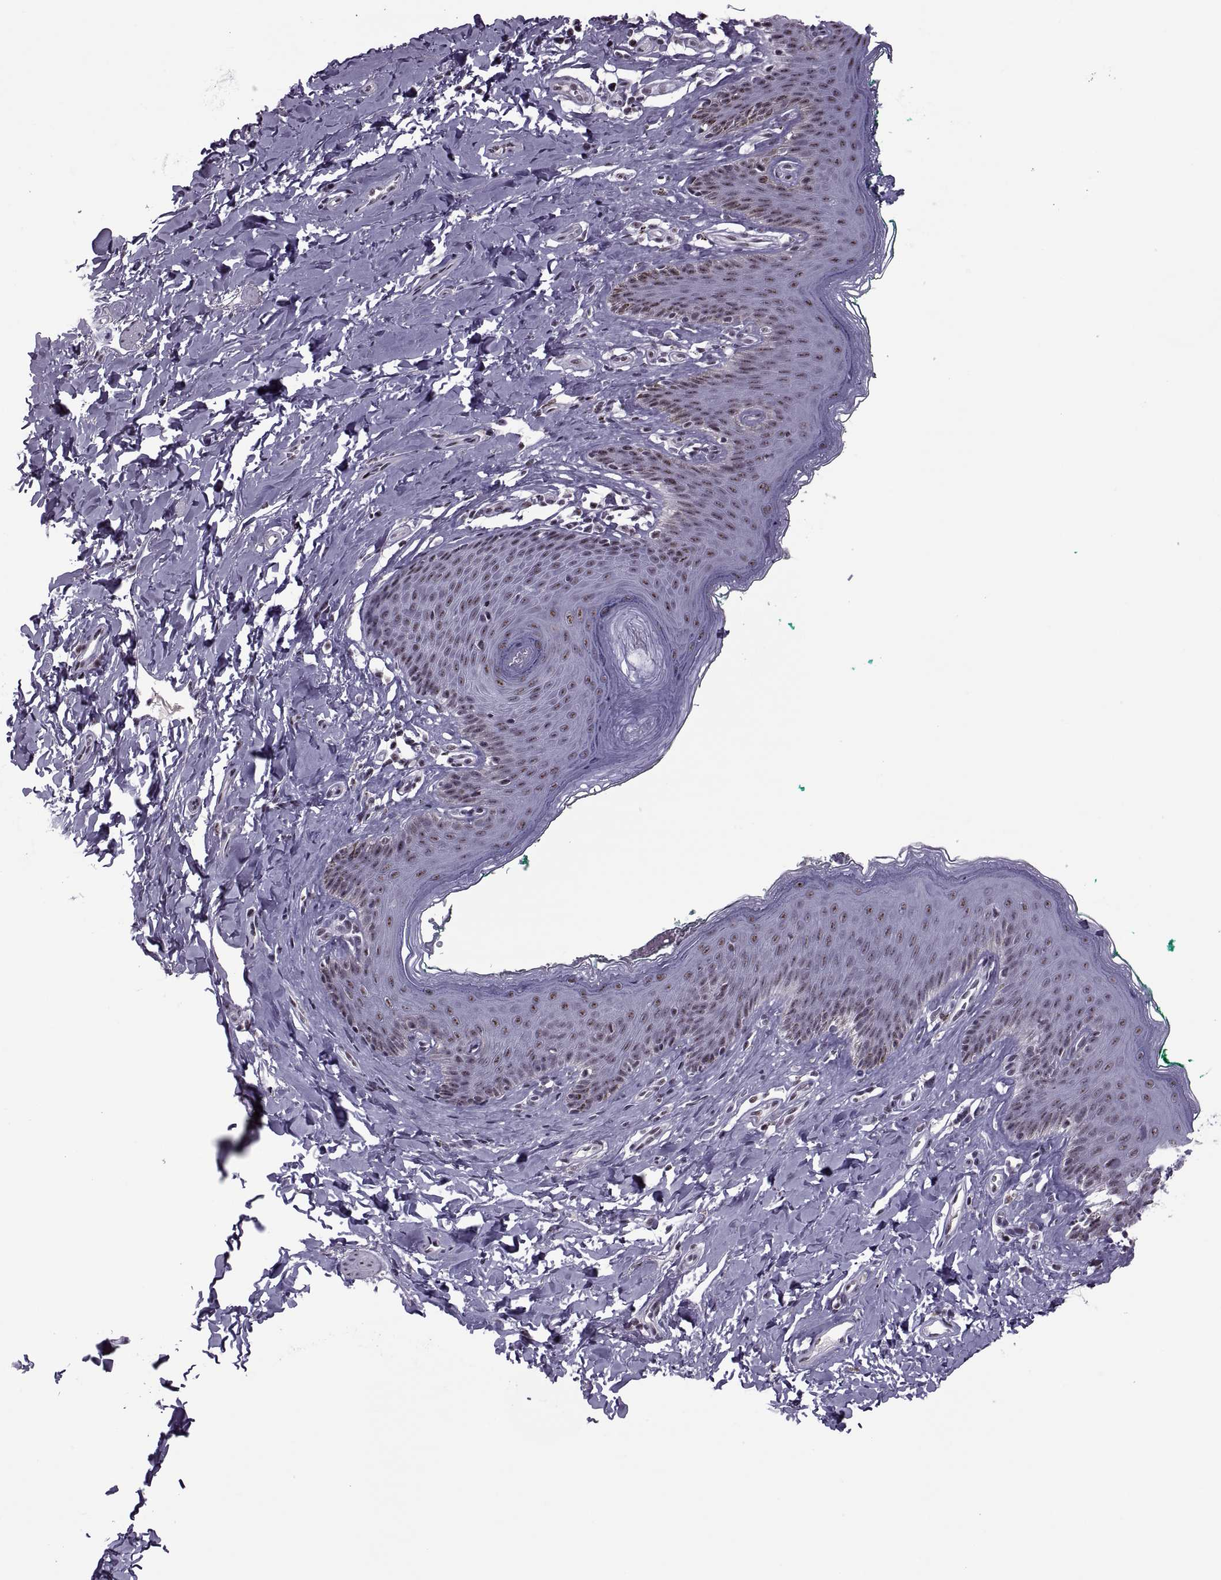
{"staining": {"intensity": "weak", "quantity": ">75%", "location": "nuclear"}, "tissue": "skin", "cell_type": "Epidermal cells", "image_type": "normal", "snomed": [{"axis": "morphology", "description": "Normal tissue, NOS"}, {"axis": "topography", "description": "Vulva"}], "caption": "Immunohistochemistry of normal human skin shows low levels of weak nuclear positivity in about >75% of epidermal cells.", "gene": "MAGEA4", "patient": {"sex": "female", "age": 66}}